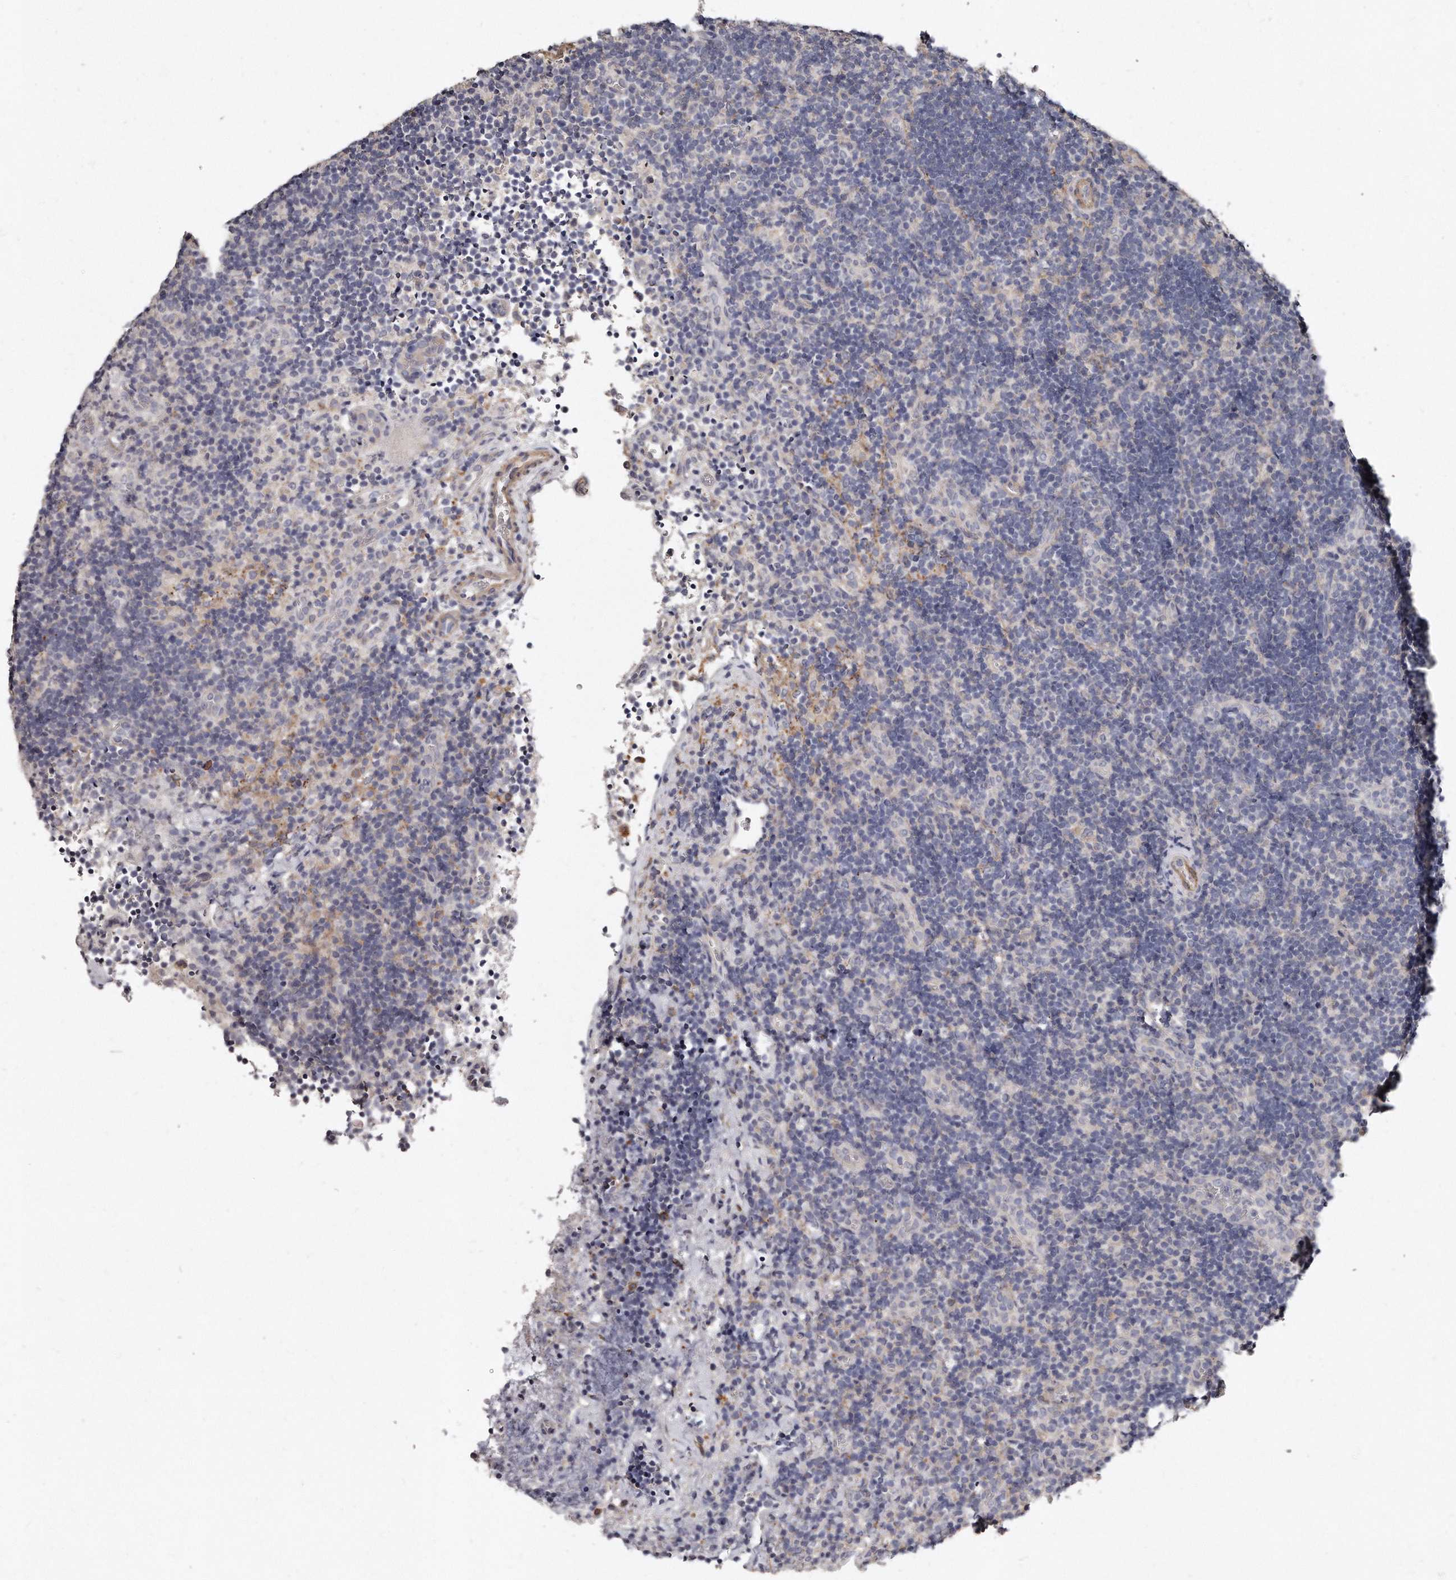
{"staining": {"intensity": "negative", "quantity": "none", "location": "none"}, "tissue": "lymph node", "cell_type": "Germinal center cells", "image_type": "normal", "snomed": [{"axis": "morphology", "description": "Normal tissue, NOS"}, {"axis": "topography", "description": "Lymph node"}], "caption": "DAB (3,3'-diaminobenzidine) immunohistochemical staining of benign human lymph node reveals no significant expression in germinal center cells. The staining was performed using DAB (3,3'-diaminobenzidine) to visualize the protein expression in brown, while the nuclei were stained in blue with hematoxylin (Magnification: 20x).", "gene": "LMOD1", "patient": {"sex": "female", "age": 22}}